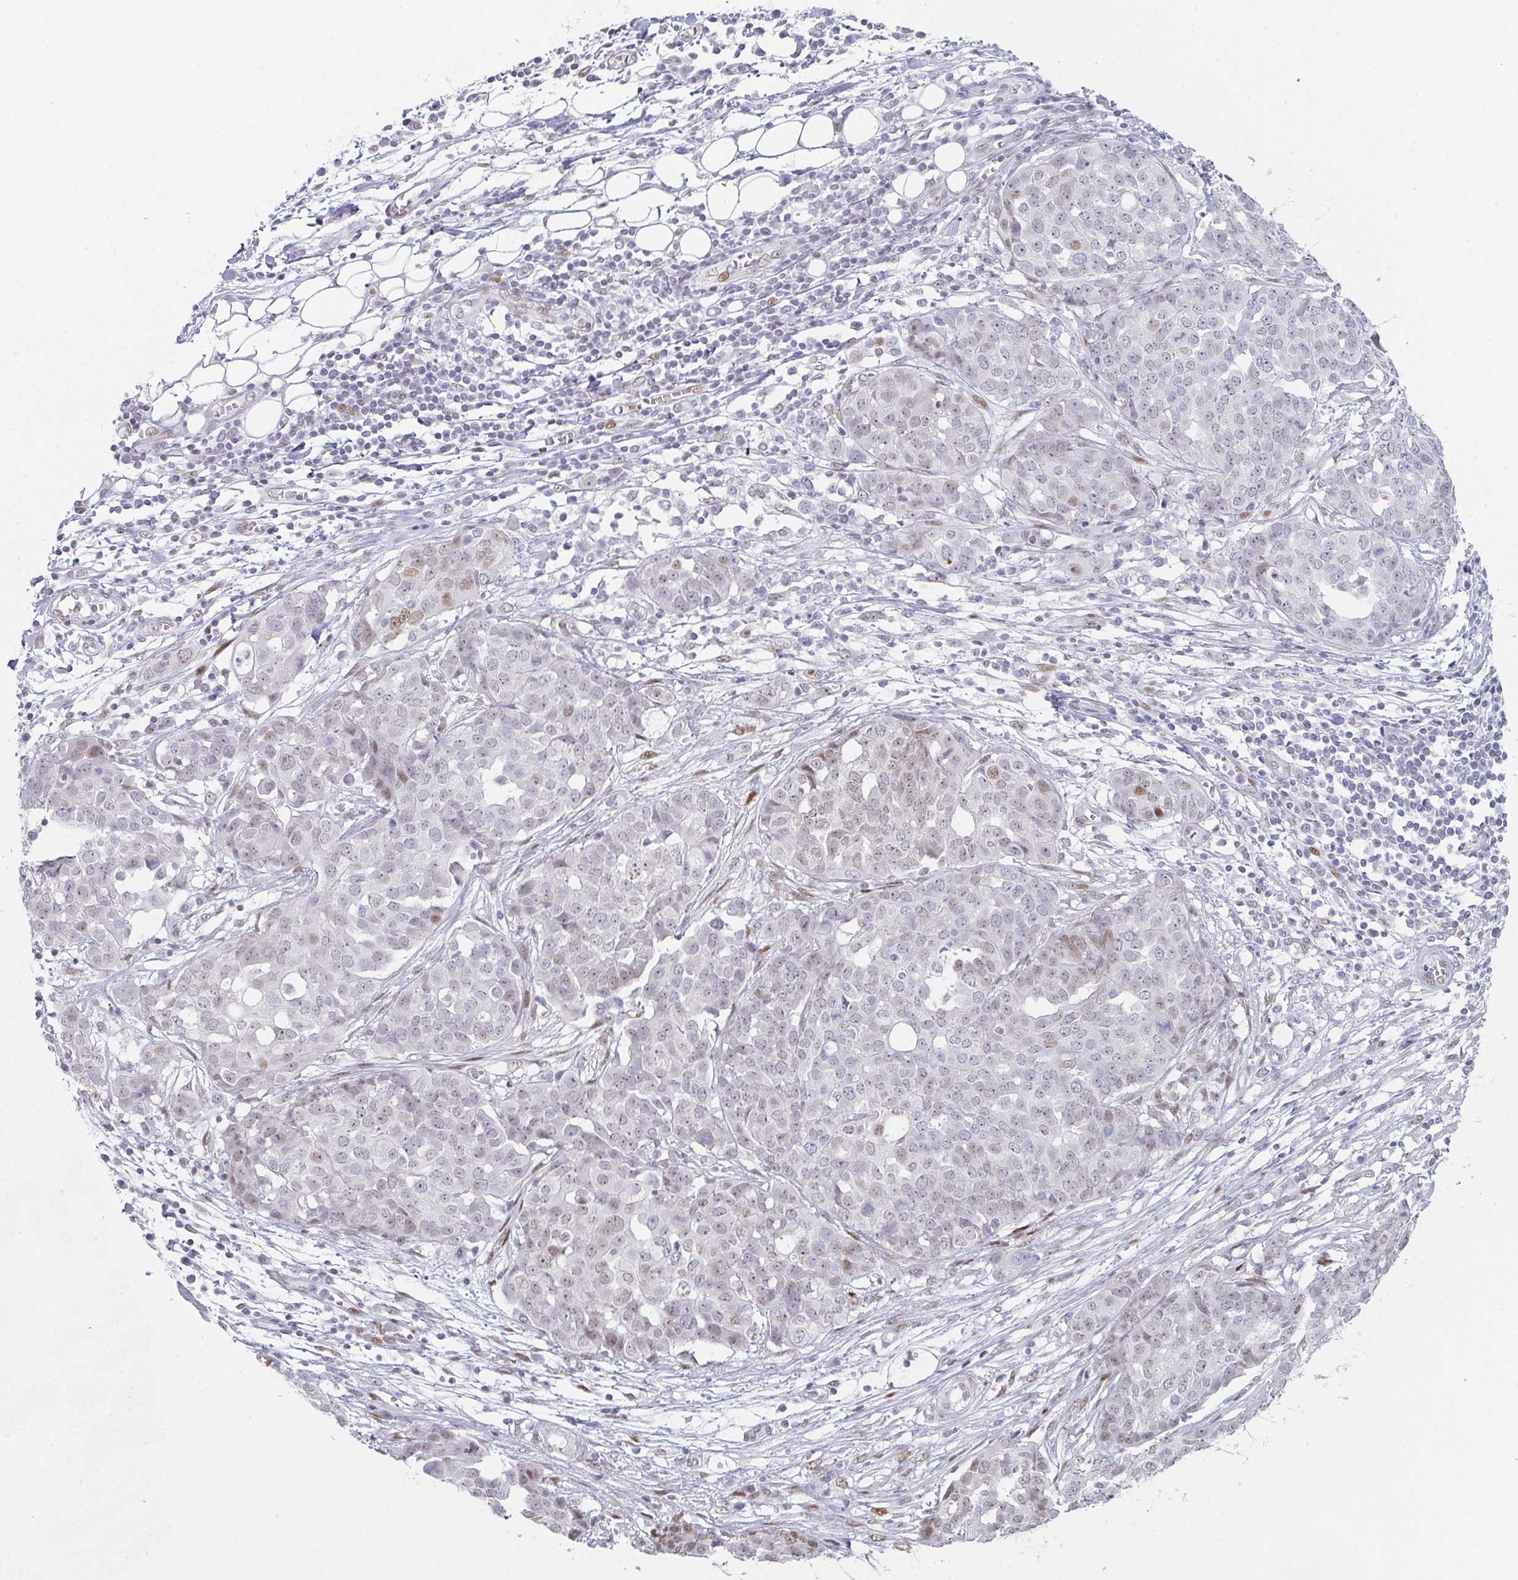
{"staining": {"intensity": "weak", "quantity": "<25%", "location": "nuclear"}, "tissue": "ovarian cancer", "cell_type": "Tumor cells", "image_type": "cancer", "snomed": [{"axis": "morphology", "description": "Cystadenocarcinoma, serous, NOS"}, {"axis": "topography", "description": "Soft tissue"}, {"axis": "topography", "description": "Ovary"}], "caption": "An immunohistochemistry micrograph of ovarian cancer (serous cystadenocarcinoma) is shown. There is no staining in tumor cells of ovarian cancer (serous cystadenocarcinoma).", "gene": "POU2AF2", "patient": {"sex": "female", "age": 57}}